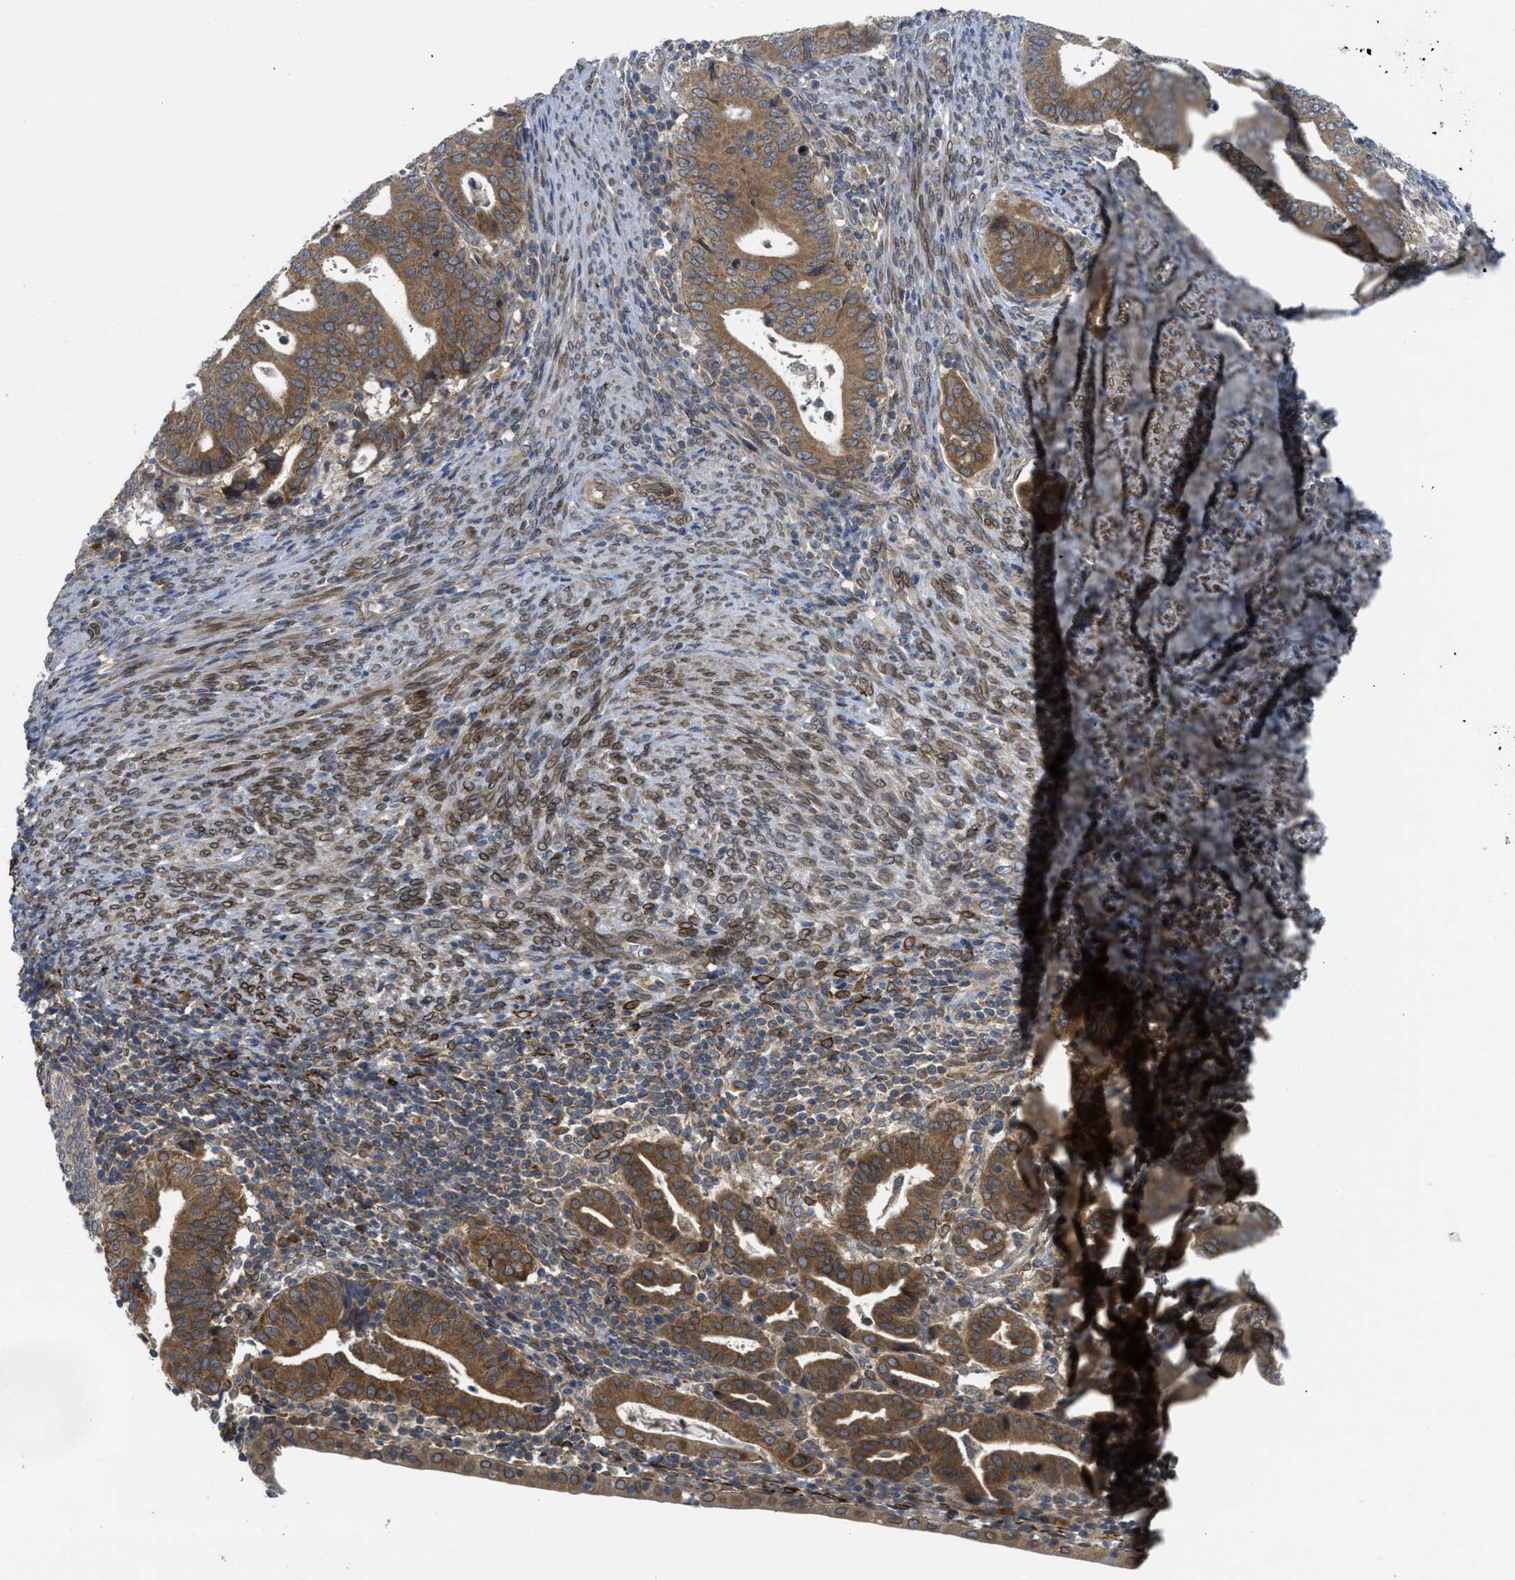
{"staining": {"intensity": "strong", "quantity": ">75%", "location": "cytoplasmic/membranous"}, "tissue": "endometrial cancer", "cell_type": "Tumor cells", "image_type": "cancer", "snomed": [{"axis": "morphology", "description": "Adenocarcinoma, NOS"}, {"axis": "topography", "description": "Uterus"}], "caption": "Endometrial cancer (adenocarcinoma) stained with a protein marker demonstrates strong staining in tumor cells.", "gene": "EIF2AK3", "patient": {"sex": "female", "age": 83}}